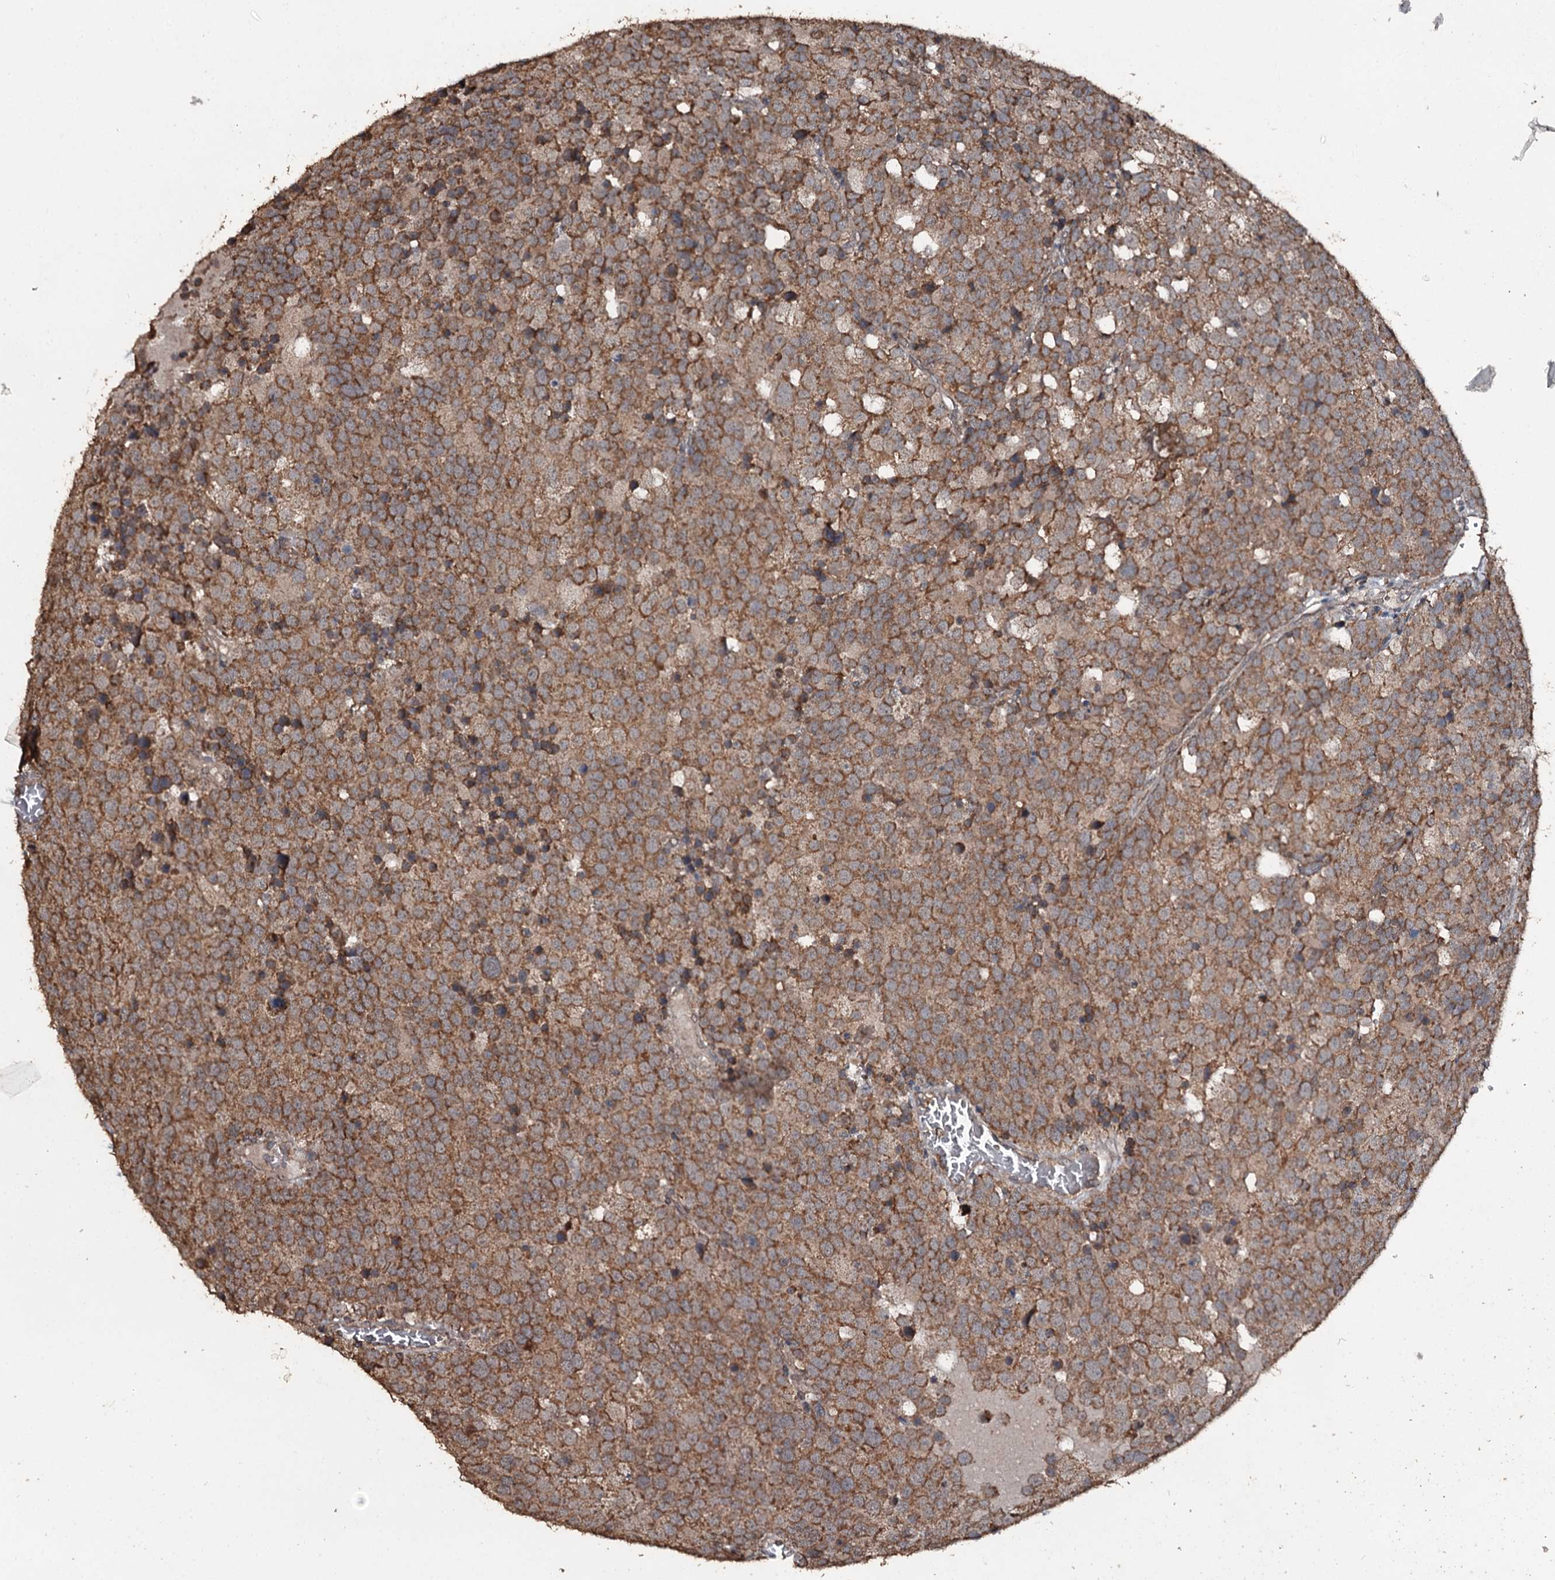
{"staining": {"intensity": "strong", "quantity": ">75%", "location": "cytoplasmic/membranous"}, "tissue": "testis cancer", "cell_type": "Tumor cells", "image_type": "cancer", "snomed": [{"axis": "morphology", "description": "Seminoma, NOS"}, {"axis": "topography", "description": "Testis"}], "caption": "Approximately >75% of tumor cells in seminoma (testis) display strong cytoplasmic/membranous protein positivity as visualized by brown immunohistochemical staining.", "gene": "WIPI1", "patient": {"sex": "male", "age": 71}}